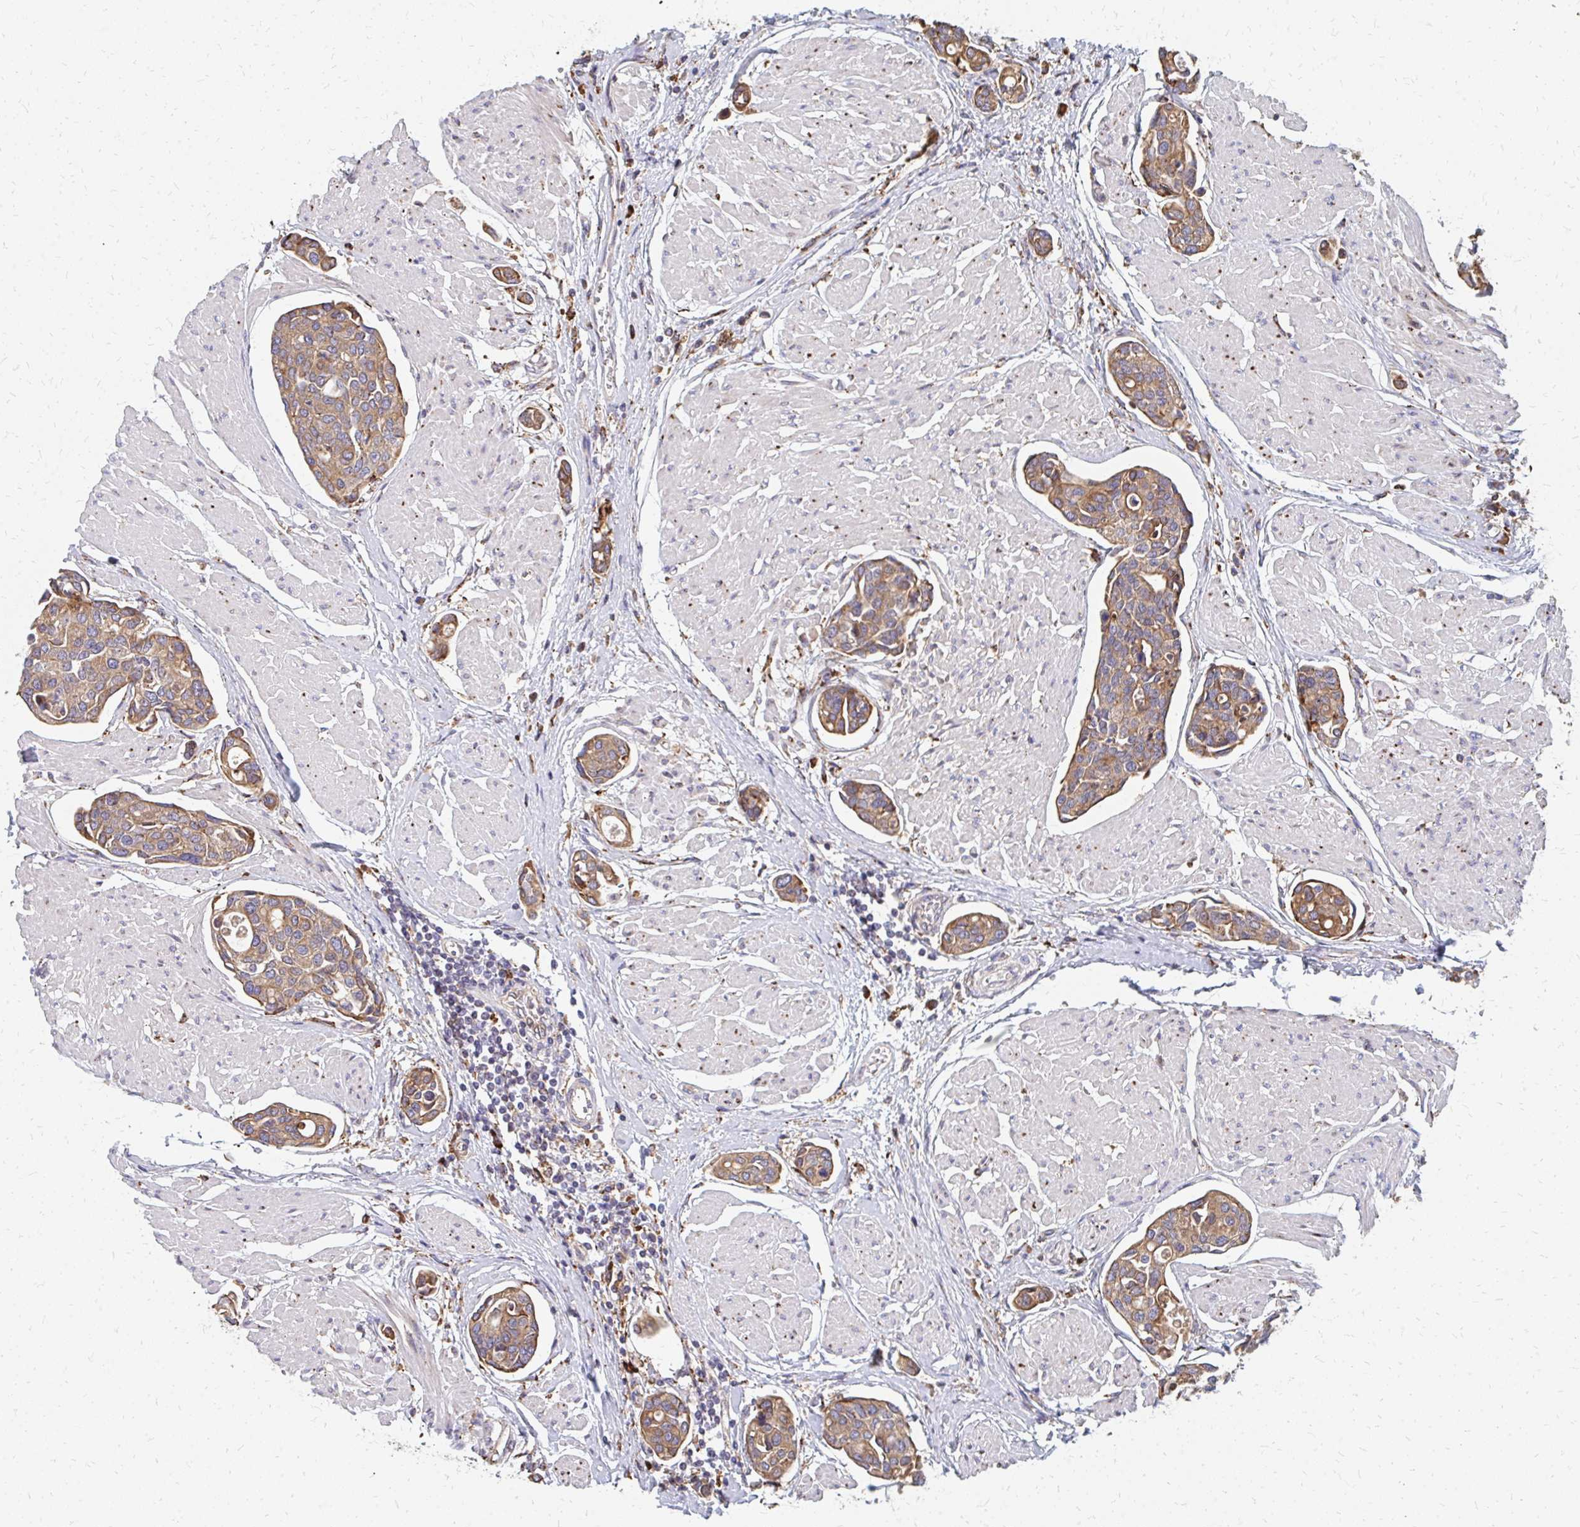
{"staining": {"intensity": "moderate", "quantity": ">75%", "location": "cytoplasmic/membranous"}, "tissue": "urothelial cancer", "cell_type": "Tumor cells", "image_type": "cancer", "snomed": [{"axis": "morphology", "description": "Urothelial carcinoma, High grade"}, {"axis": "topography", "description": "Urinary bladder"}], "caption": "Protein positivity by immunohistochemistry (IHC) displays moderate cytoplasmic/membranous expression in approximately >75% of tumor cells in urothelial cancer.", "gene": "PPP1R13L", "patient": {"sex": "male", "age": 78}}